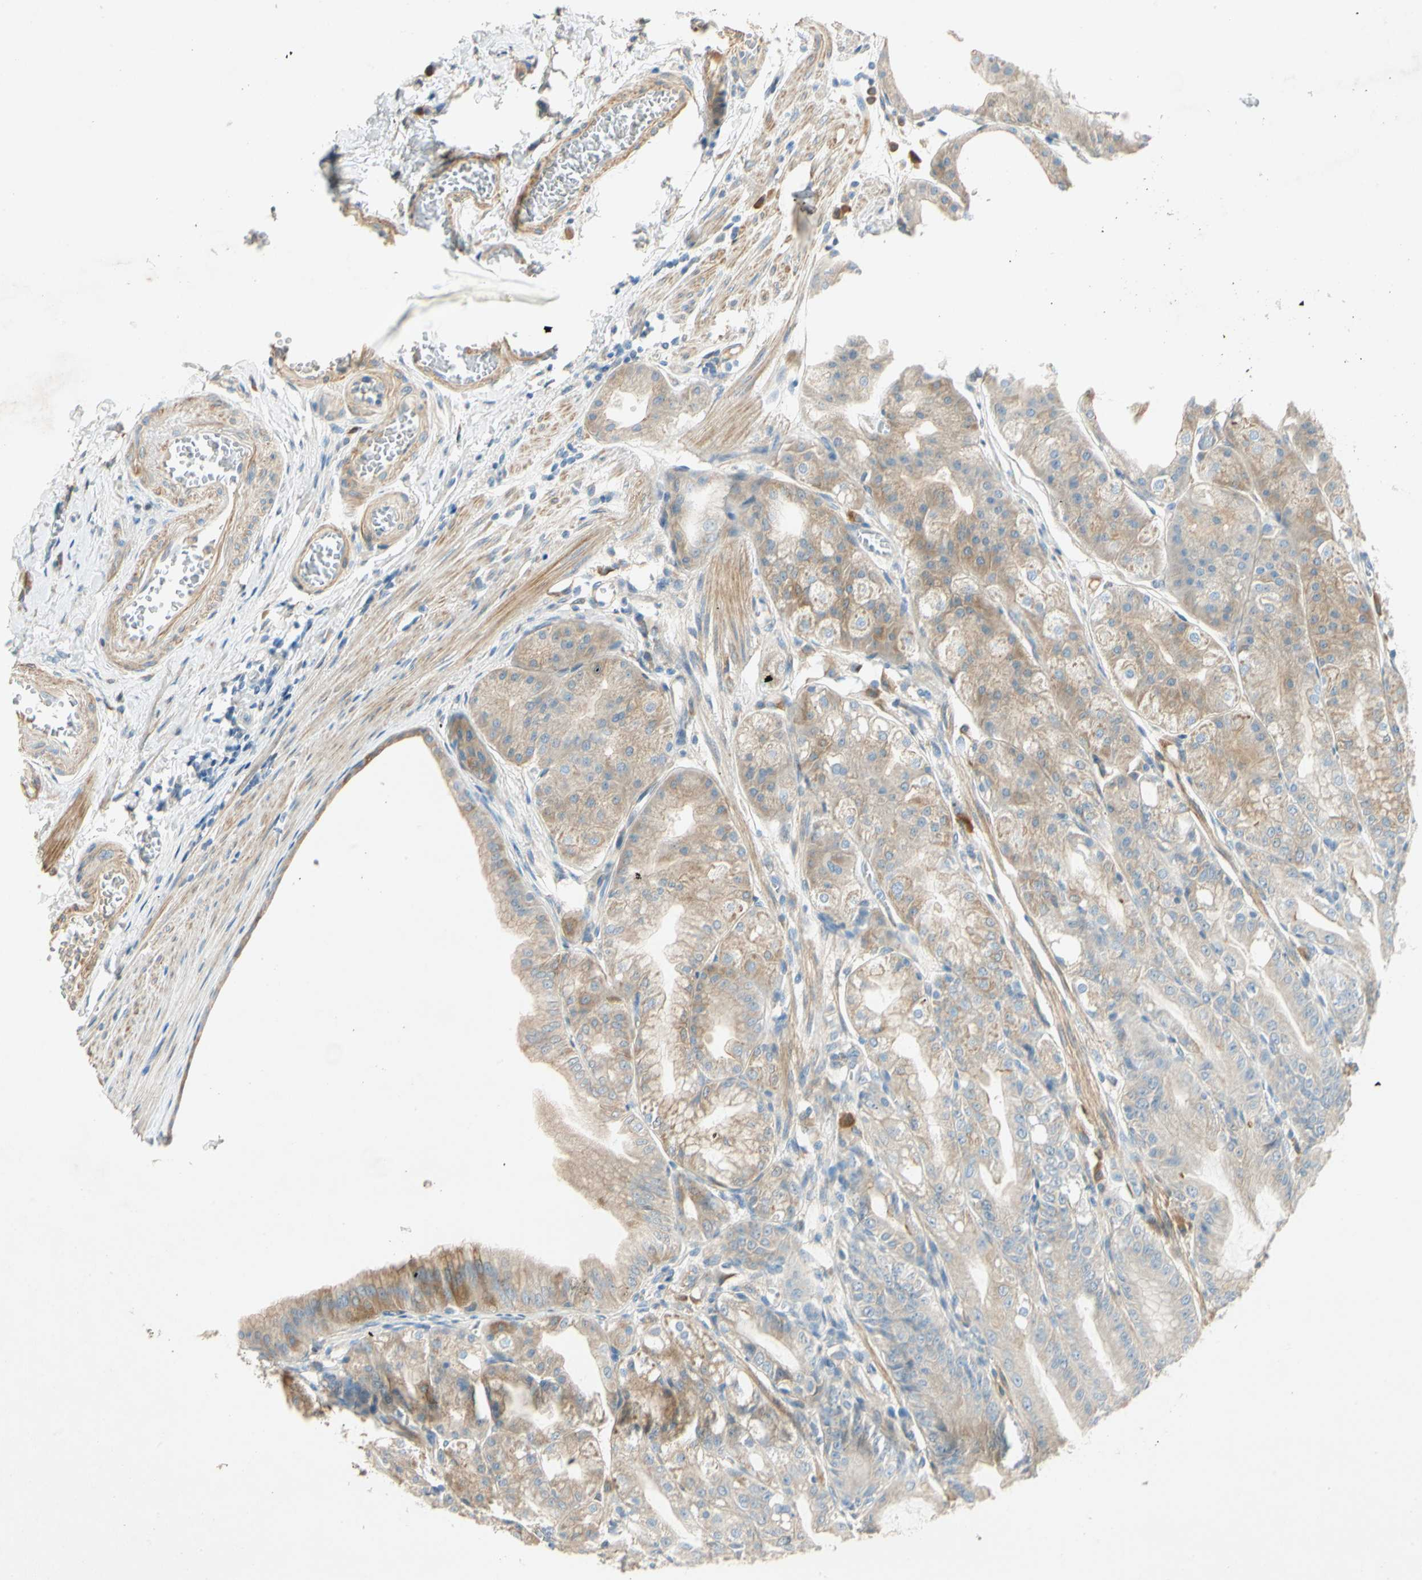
{"staining": {"intensity": "weak", "quantity": "25%-75%", "location": "cytoplasmic/membranous"}, "tissue": "stomach", "cell_type": "Glandular cells", "image_type": "normal", "snomed": [{"axis": "morphology", "description": "Normal tissue, NOS"}, {"axis": "topography", "description": "Stomach, lower"}], "caption": "Immunohistochemical staining of normal stomach shows weak cytoplasmic/membranous protein expression in approximately 25%-75% of glandular cells. (IHC, brightfield microscopy, high magnification).", "gene": "WIPI1", "patient": {"sex": "male", "age": 71}}